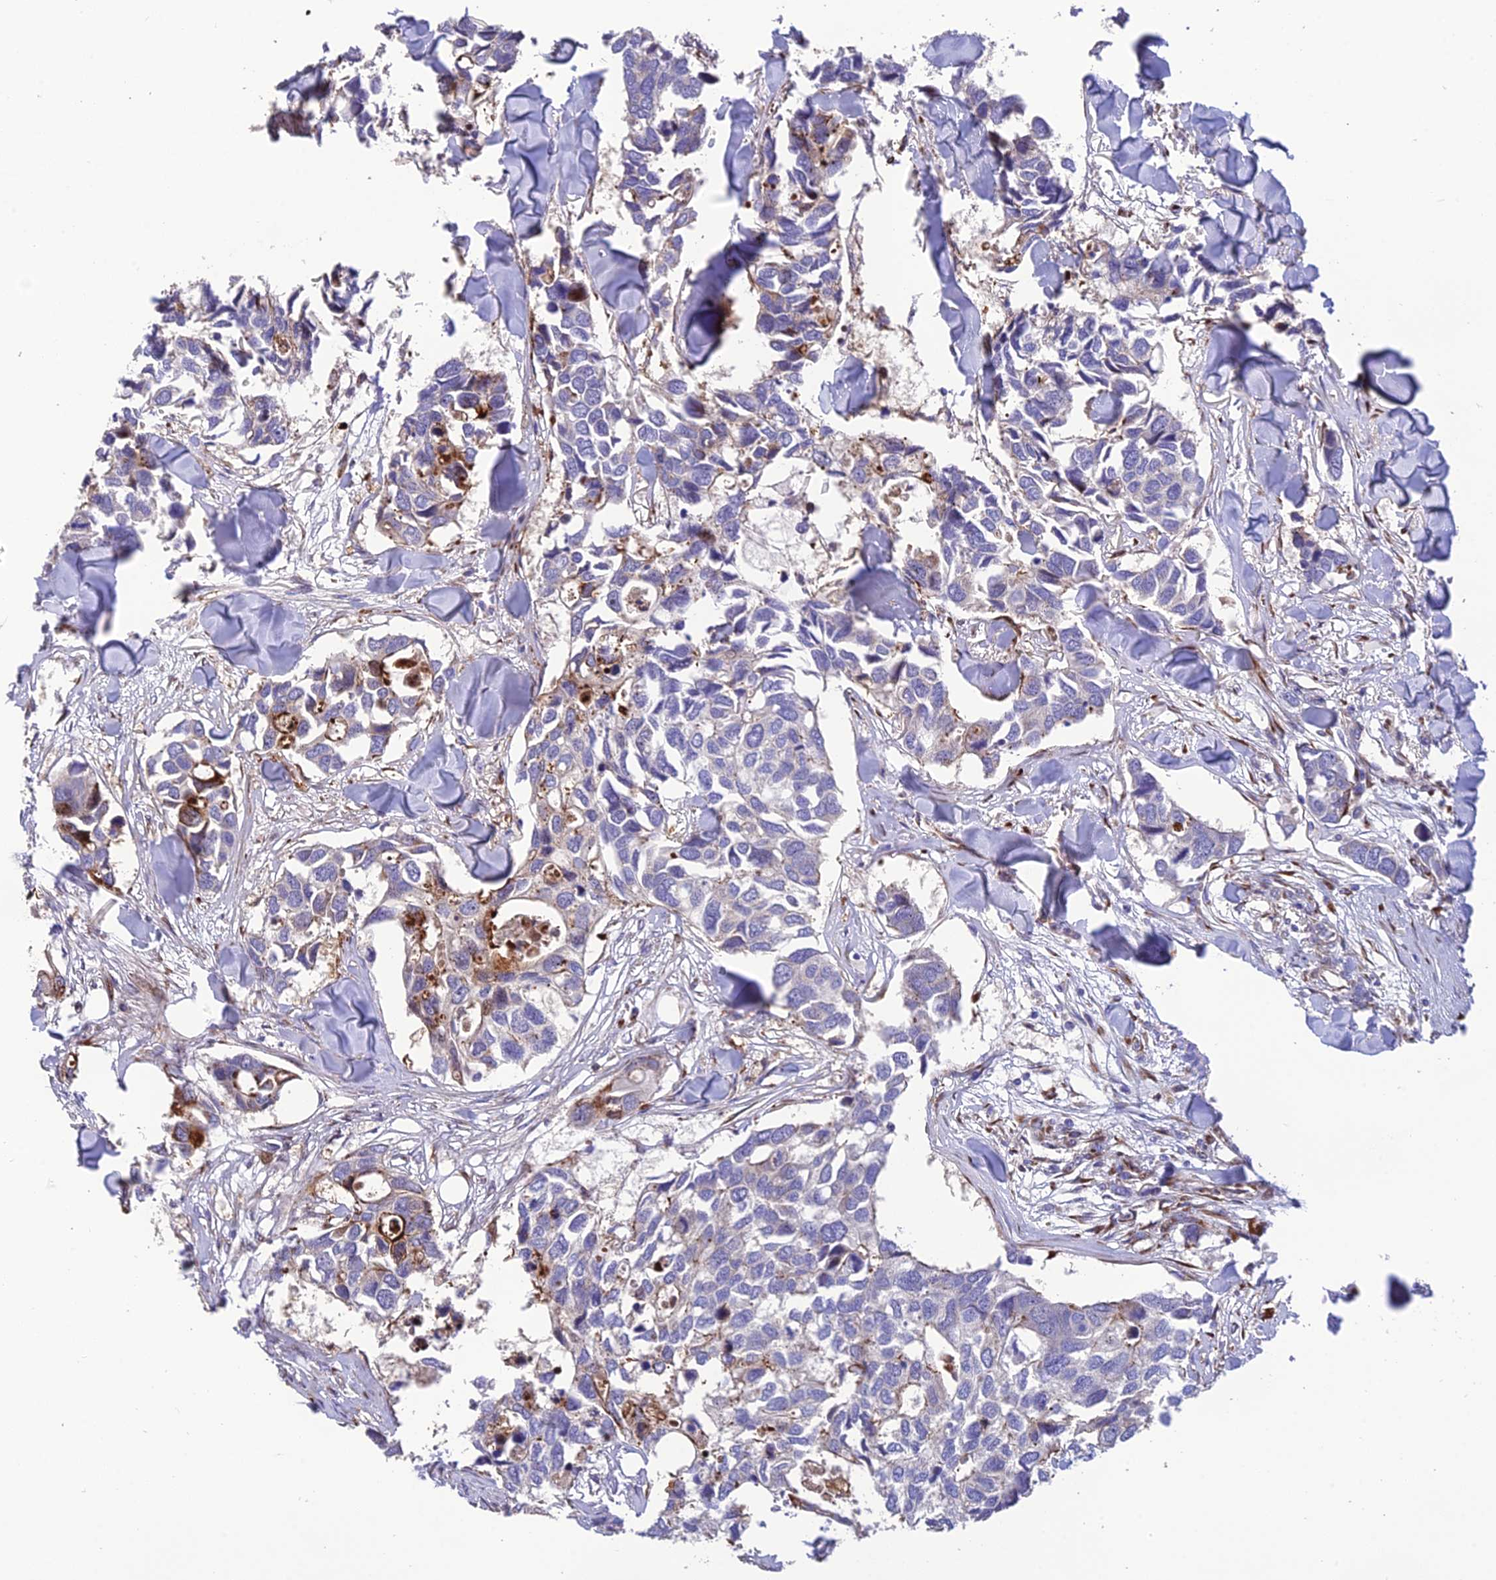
{"staining": {"intensity": "negative", "quantity": "none", "location": "none"}, "tissue": "breast cancer", "cell_type": "Tumor cells", "image_type": "cancer", "snomed": [{"axis": "morphology", "description": "Duct carcinoma"}, {"axis": "topography", "description": "Breast"}], "caption": "An IHC photomicrograph of breast cancer is shown. There is no staining in tumor cells of breast cancer. (DAB (3,3'-diaminobenzidine) immunohistochemistry with hematoxylin counter stain).", "gene": "CPSF4L", "patient": {"sex": "female", "age": 83}}